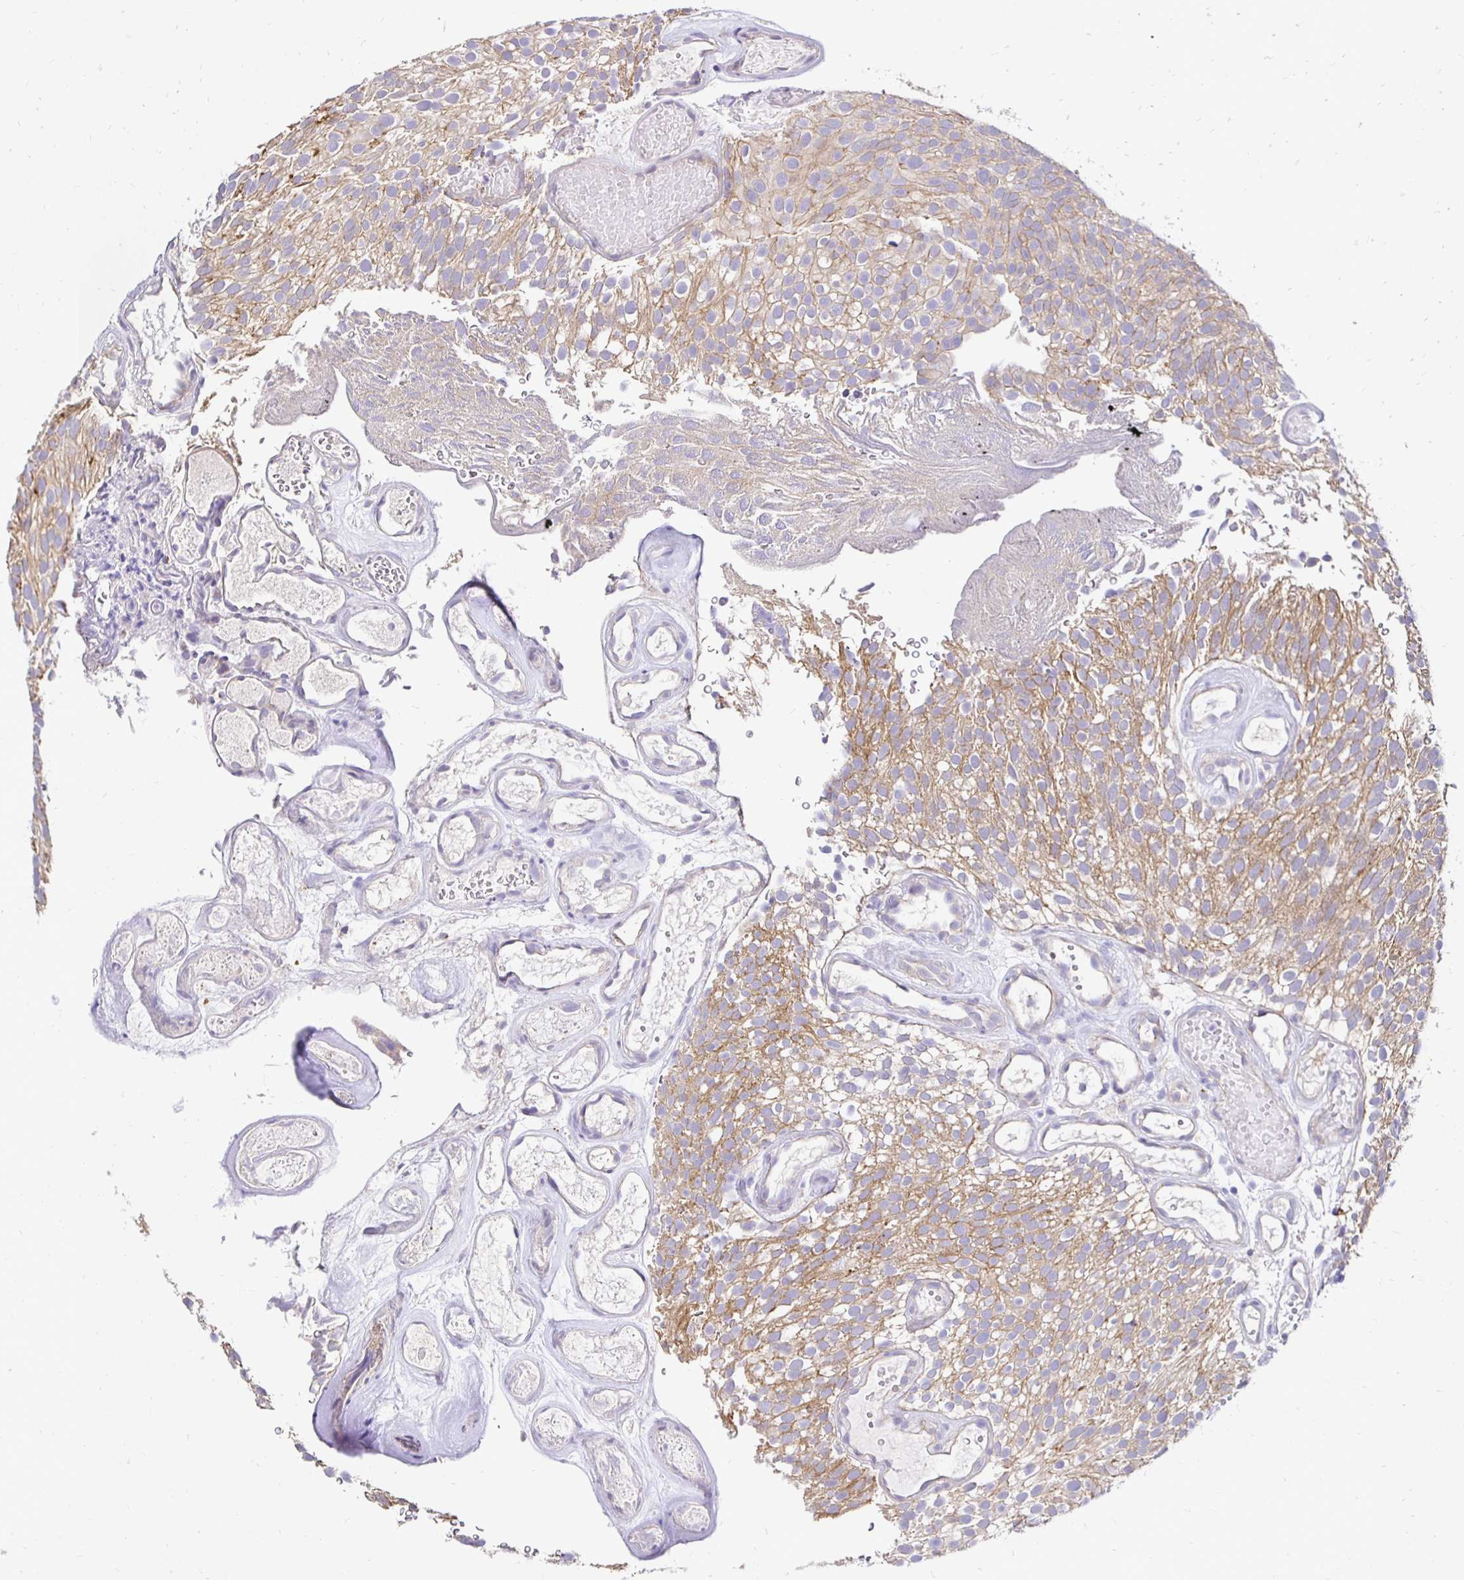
{"staining": {"intensity": "moderate", "quantity": "25%-75%", "location": "cytoplasmic/membranous"}, "tissue": "urothelial cancer", "cell_type": "Tumor cells", "image_type": "cancer", "snomed": [{"axis": "morphology", "description": "Urothelial carcinoma, Low grade"}, {"axis": "topography", "description": "Urinary bladder"}], "caption": "Human urothelial cancer stained with a brown dye shows moderate cytoplasmic/membranous positive positivity in about 25%-75% of tumor cells.", "gene": "SLC9A1", "patient": {"sex": "male", "age": 78}}